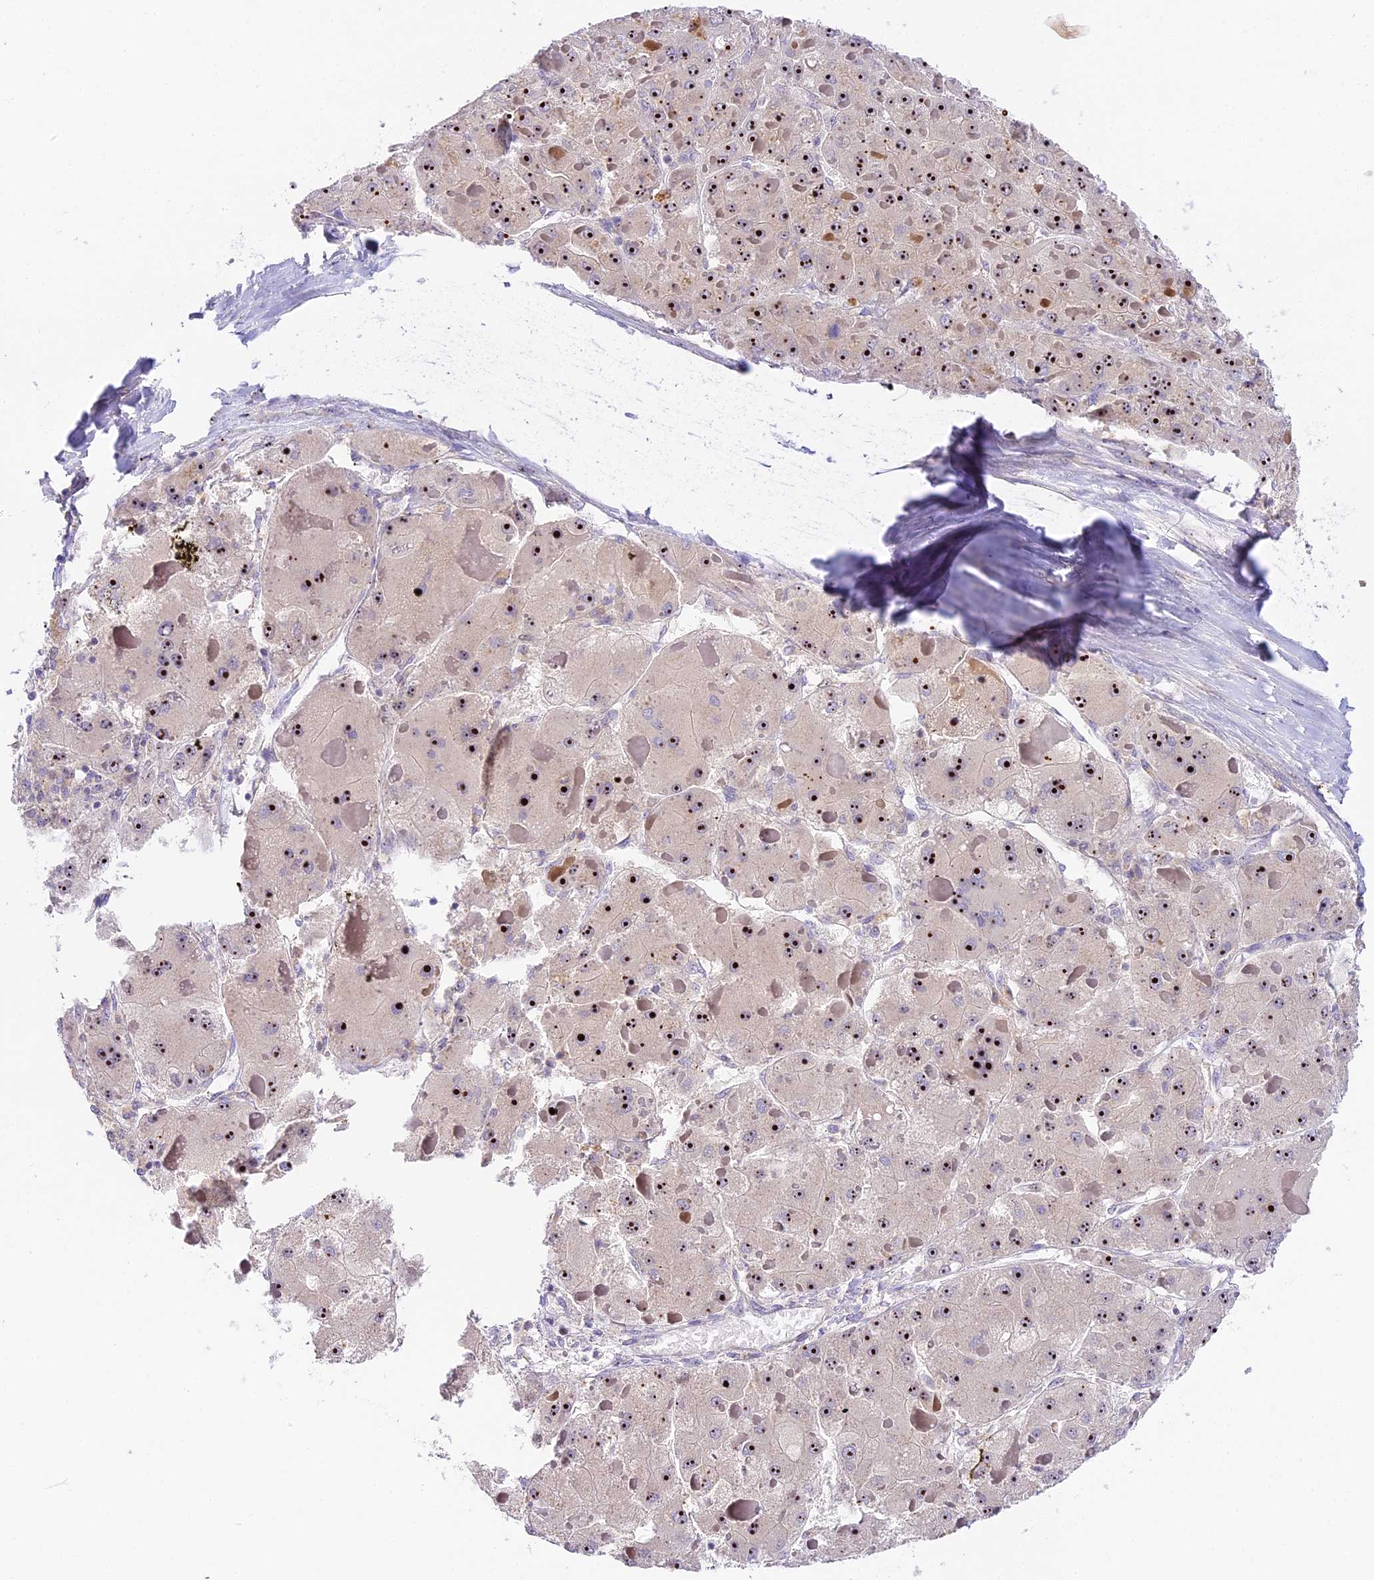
{"staining": {"intensity": "strong", "quantity": ">75%", "location": "nuclear"}, "tissue": "liver cancer", "cell_type": "Tumor cells", "image_type": "cancer", "snomed": [{"axis": "morphology", "description": "Carcinoma, Hepatocellular, NOS"}, {"axis": "topography", "description": "Liver"}], "caption": "Immunohistochemistry (IHC) photomicrograph of neoplastic tissue: liver cancer (hepatocellular carcinoma) stained using immunohistochemistry (IHC) demonstrates high levels of strong protein expression localized specifically in the nuclear of tumor cells, appearing as a nuclear brown color.", "gene": "RAD51", "patient": {"sex": "female", "age": 73}}